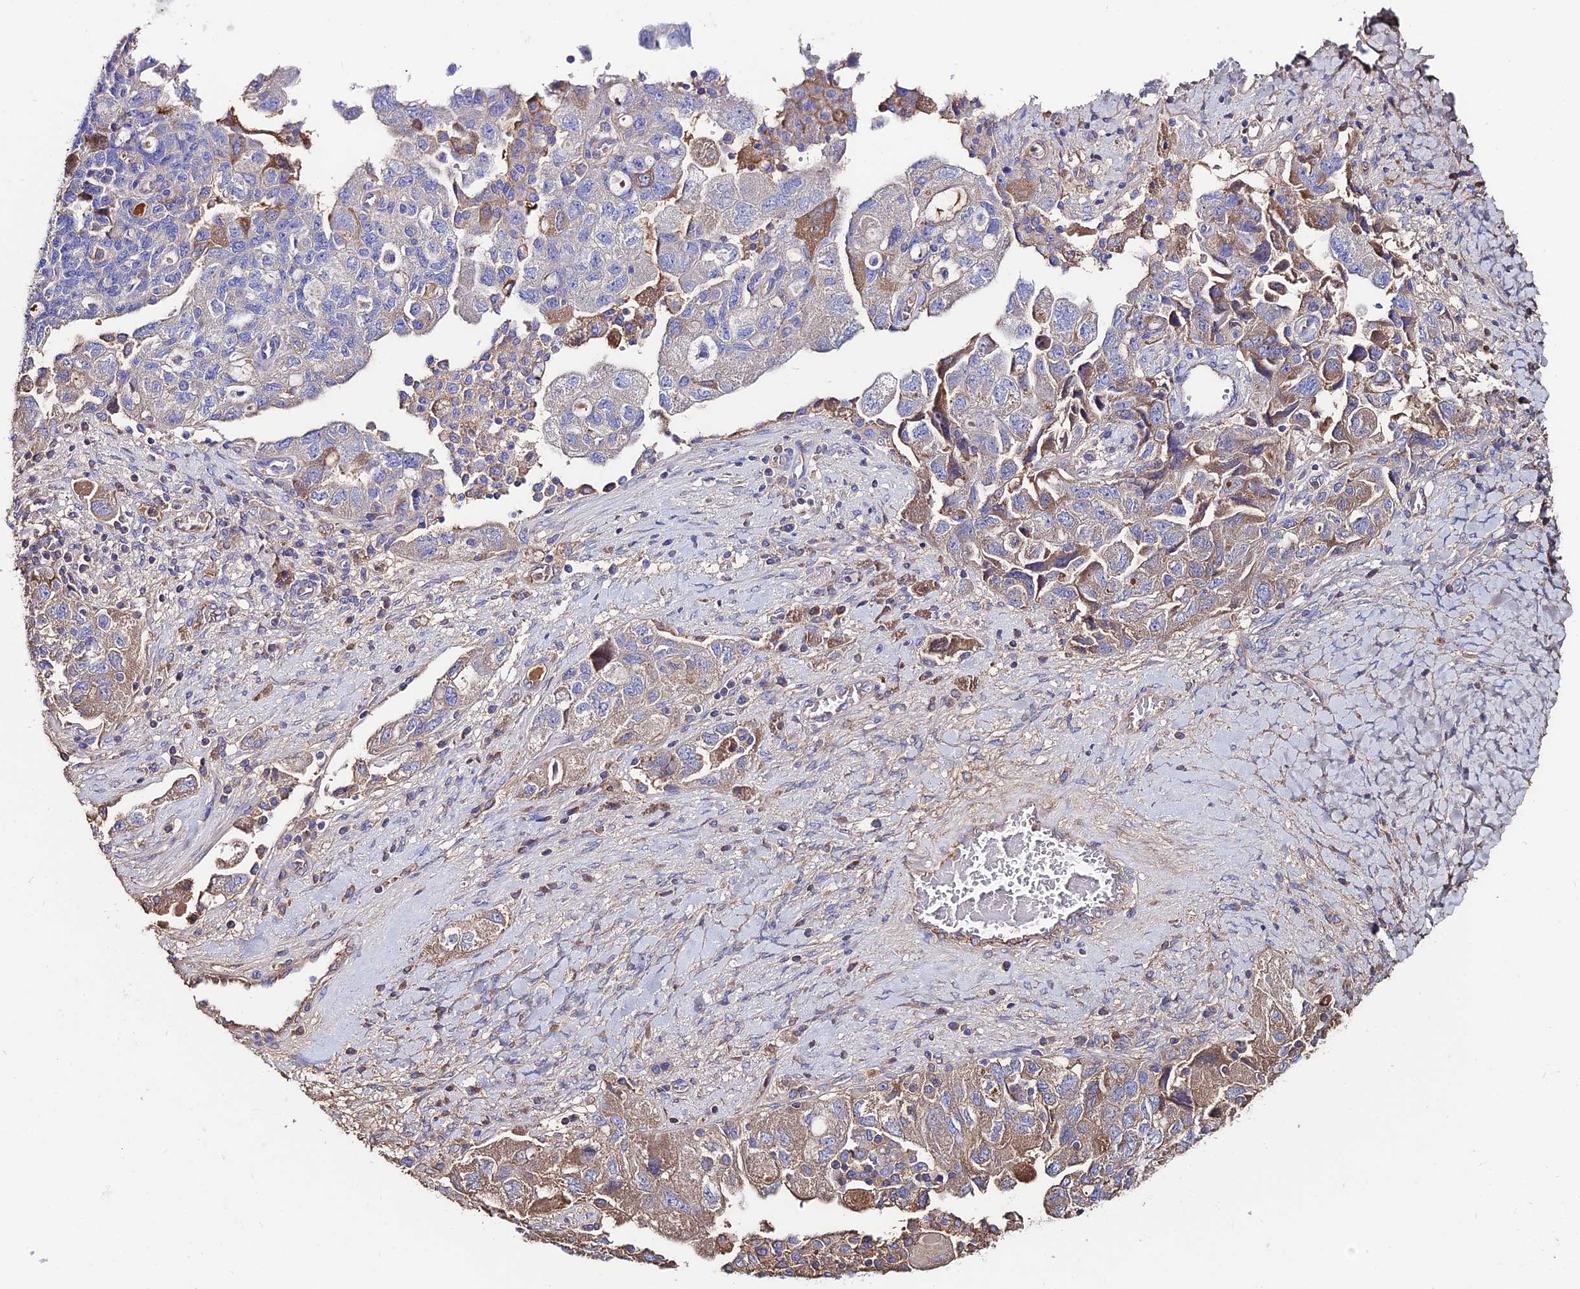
{"staining": {"intensity": "weak", "quantity": "25%-75%", "location": "cytoplasmic/membranous"}, "tissue": "ovarian cancer", "cell_type": "Tumor cells", "image_type": "cancer", "snomed": [{"axis": "morphology", "description": "Carcinoma, NOS"}, {"axis": "morphology", "description": "Cystadenocarcinoma, serous, NOS"}, {"axis": "topography", "description": "Ovary"}], "caption": "Tumor cells demonstrate low levels of weak cytoplasmic/membranous staining in approximately 25%-75% of cells in human carcinoma (ovarian).", "gene": "SLC25A16", "patient": {"sex": "female", "age": 69}}